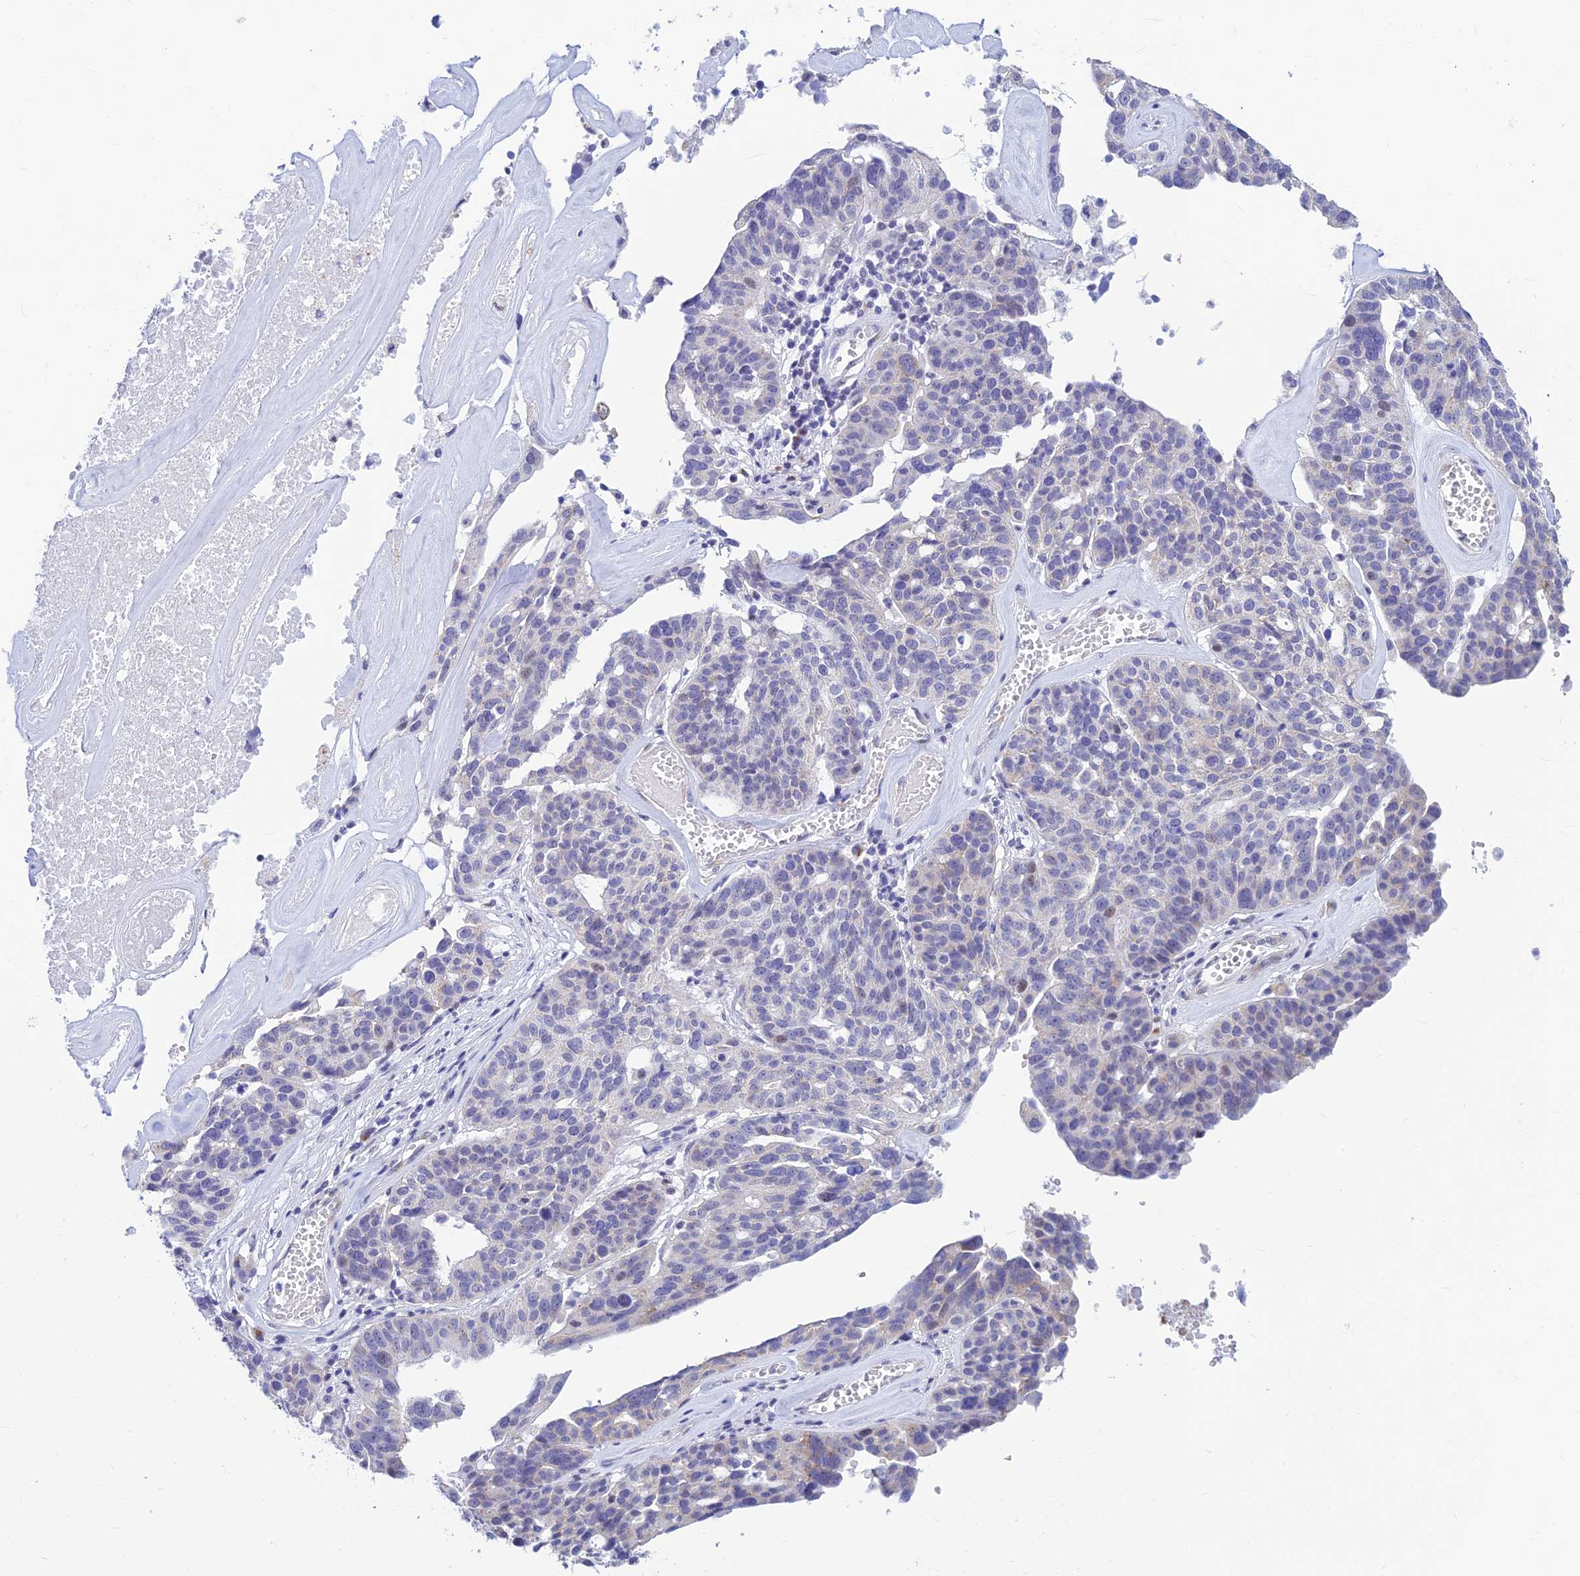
{"staining": {"intensity": "negative", "quantity": "none", "location": "none"}, "tissue": "ovarian cancer", "cell_type": "Tumor cells", "image_type": "cancer", "snomed": [{"axis": "morphology", "description": "Cystadenocarcinoma, serous, NOS"}, {"axis": "topography", "description": "Ovary"}], "caption": "Immunohistochemical staining of serous cystadenocarcinoma (ovarian) demonstrates no significant staining in tumor cells. (Brightfield microscopy of DAB IHC at high magnification).", "gene": "INKA1", "patient": {"sex": "female", "age": 59}}